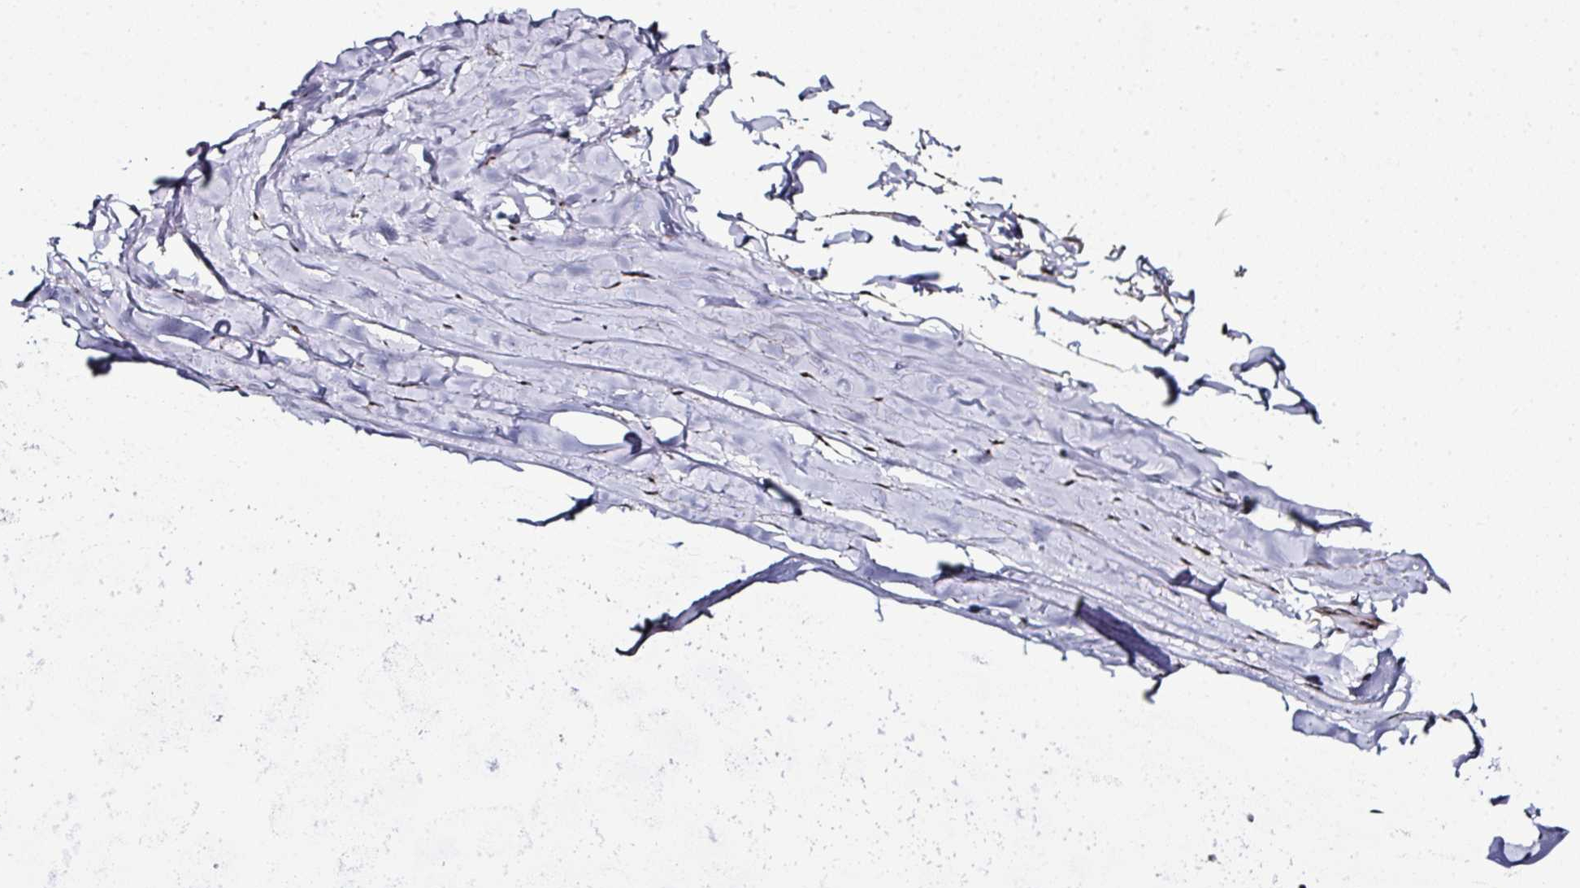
{"staining": {"intensity": "weak", "quantity": ">75%", "location": "nuclear"}, "tissue": "soft tissue", "cell_type": "Chondrocytes", "image_type": "normal", "snomed": [{"axis": "morphology", "description": "Normal tissue, NOS"}, {"axis": "topography", "description": "Cartilage tissue"}, {"axis": "topography", "description": "Nasopharynx"}, {"axis": "topography", "description": "Thyroid gland"}], "caption": "Soft tissue stained with immunohistochemistry displays weak nuclear staining in approximately >75% of chondrocytes. (DAB IHC, brown staining for protein, blue staining for nuclei).", "gene": "NACC2", "patient": {"sex": "male", "age": 63}}